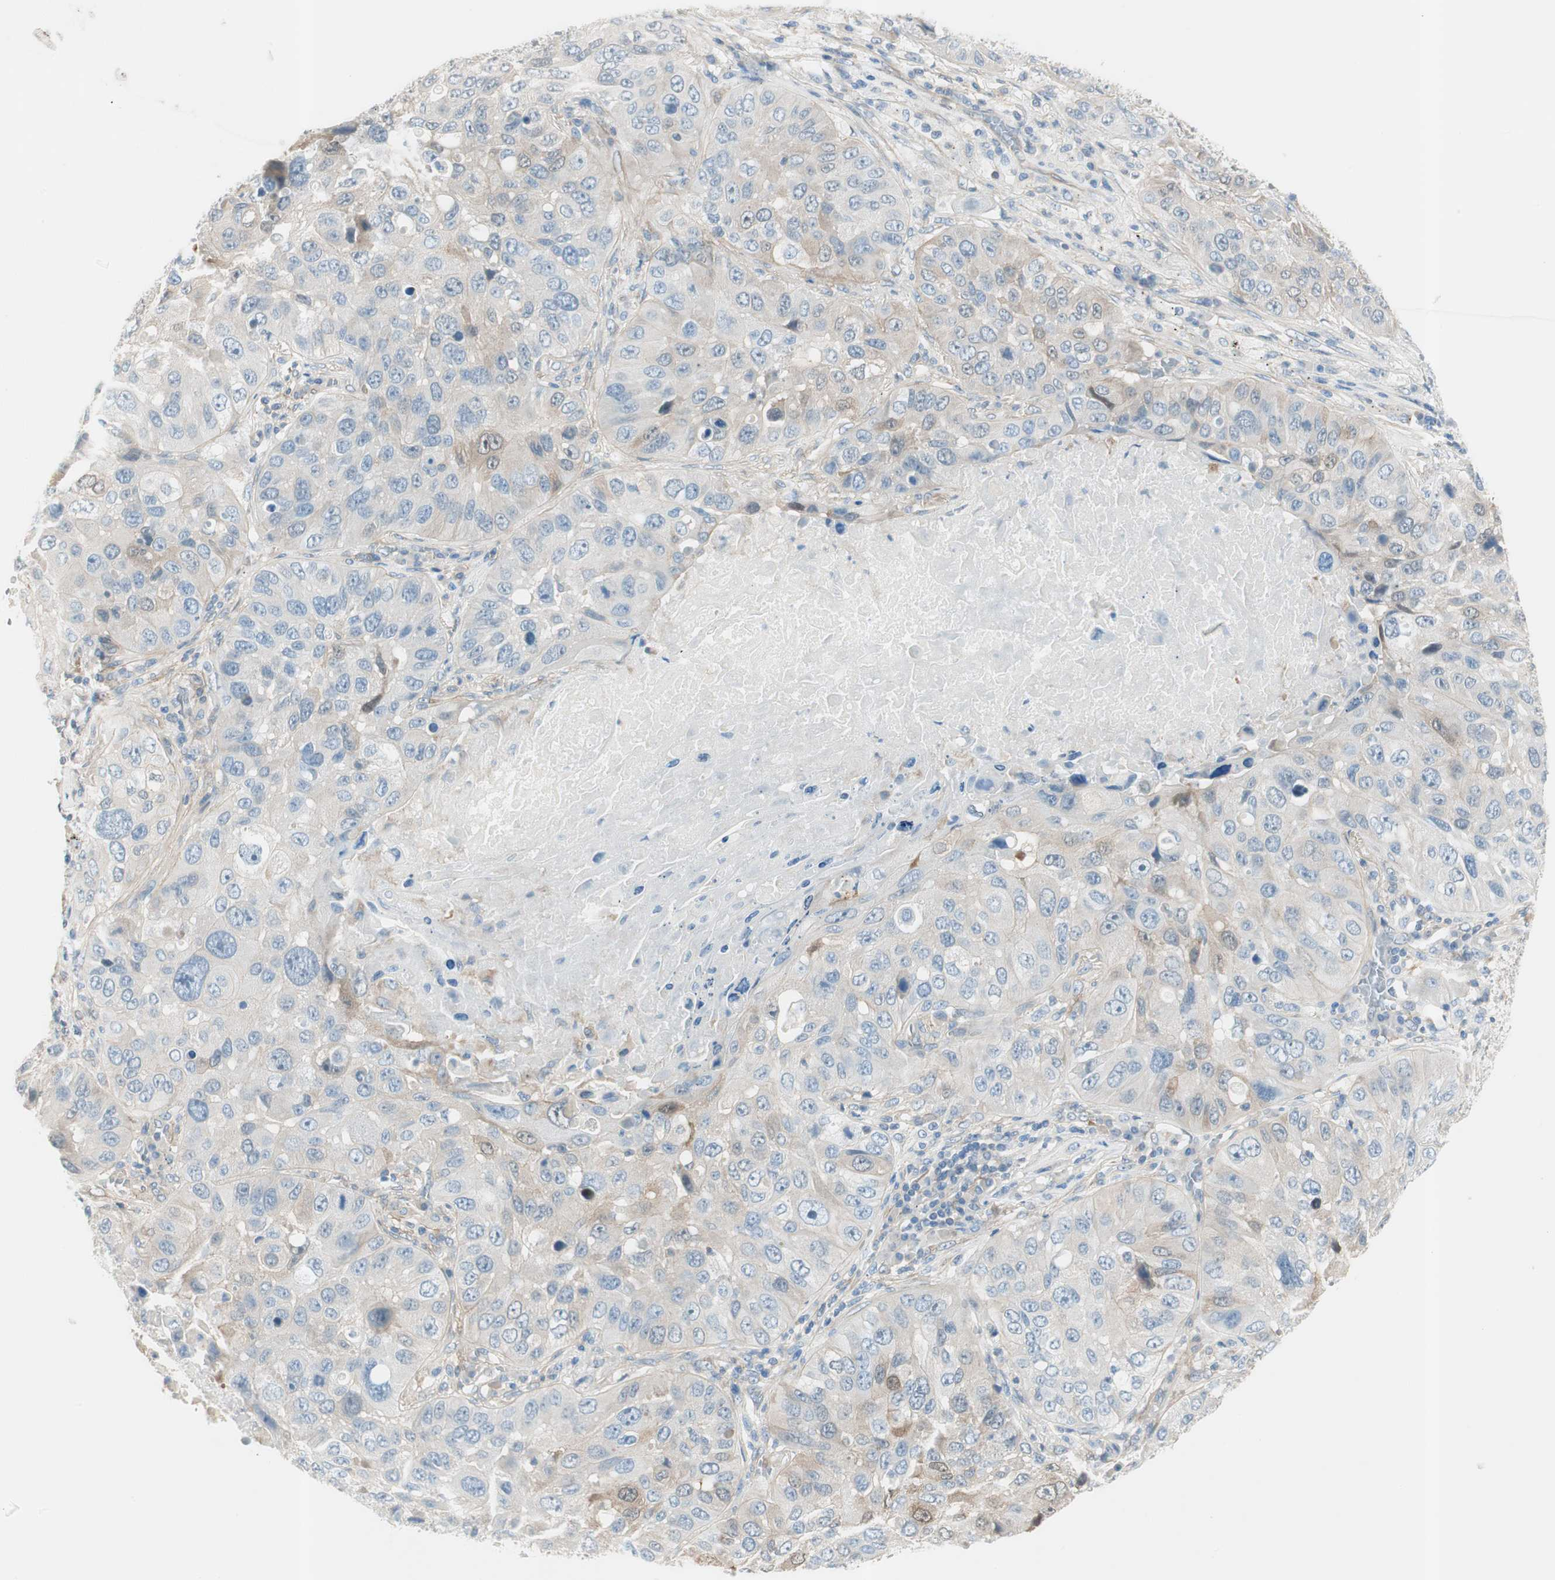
{"staining": {"intensity": "weak", "quantity": "<25%", "location": "cytoplasmic/membranous,nuclear"}, "tissue": "lung cancer", "cell_type": "Tumor cells", "image_type": "cancer", "snomed": [{"axis": "morphology", "description": "Squamous cell carcinoma, NOS"}, {"axis": "topography", "description": "Lung"}], "caption": "Tumor cells are negative for brown protein staining in lung squamous cell carcinoma.", "gene": "CDK3", "patient": {"sex": "male", "age": 57}}